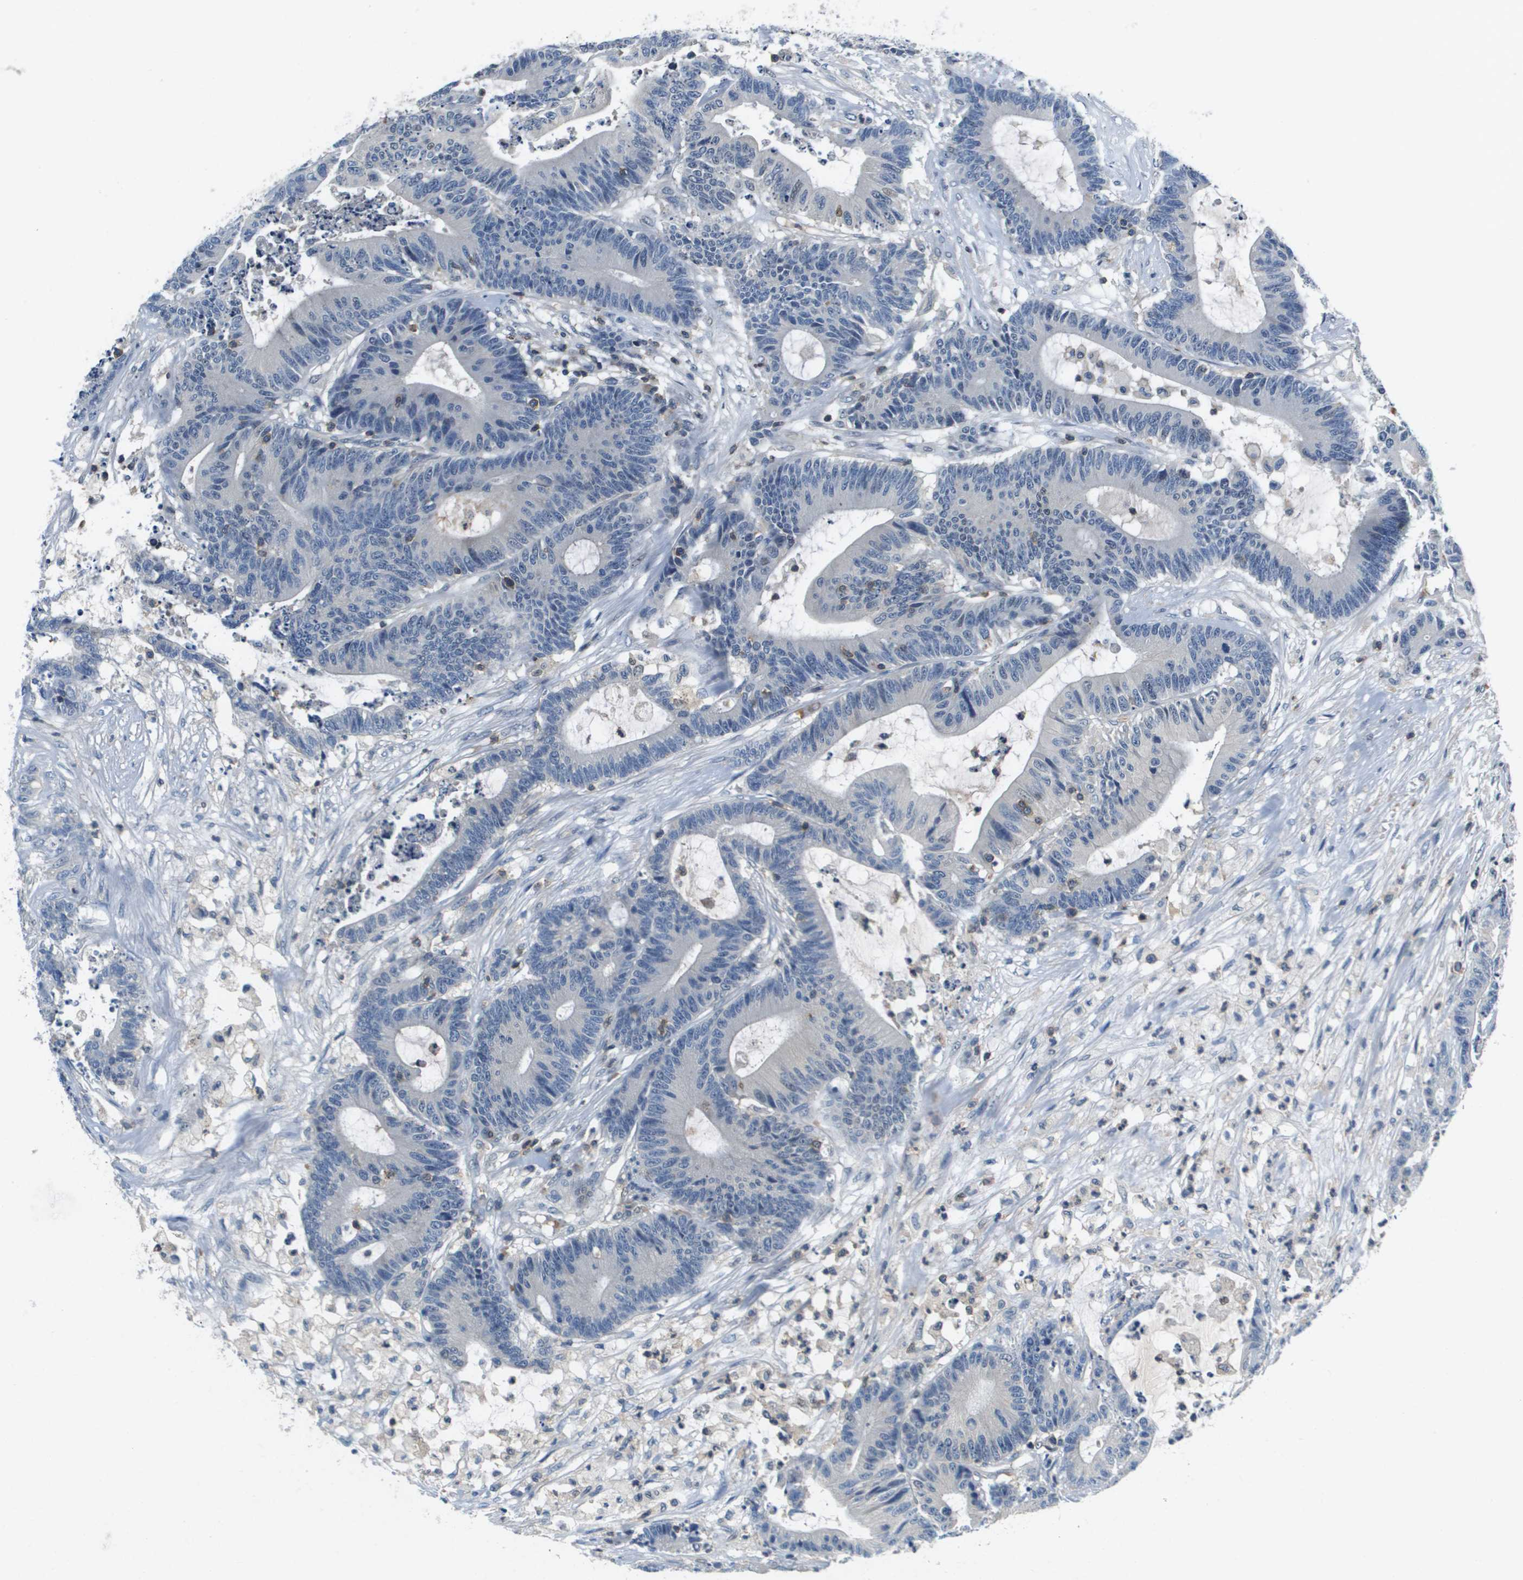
{"staining": {"intensity": "negative", "quantity": "none", "location": "none"}, "tissue": "colorectal cancer", "cell_type": "Tumor cells", "image_type": "cancer", "snomed": [{"axis": "morphology", "description": "Adenocarcinoma, NOS"}, {"axis": "topography", "description": "Colon"}], "caption": "Adenocarcinoma (colorectal) stained for a protein using immunohistochemistry shows no expression tumor cells.", "gene": "KCNQ5", "patient": {"sex": "female", "age": 84}}